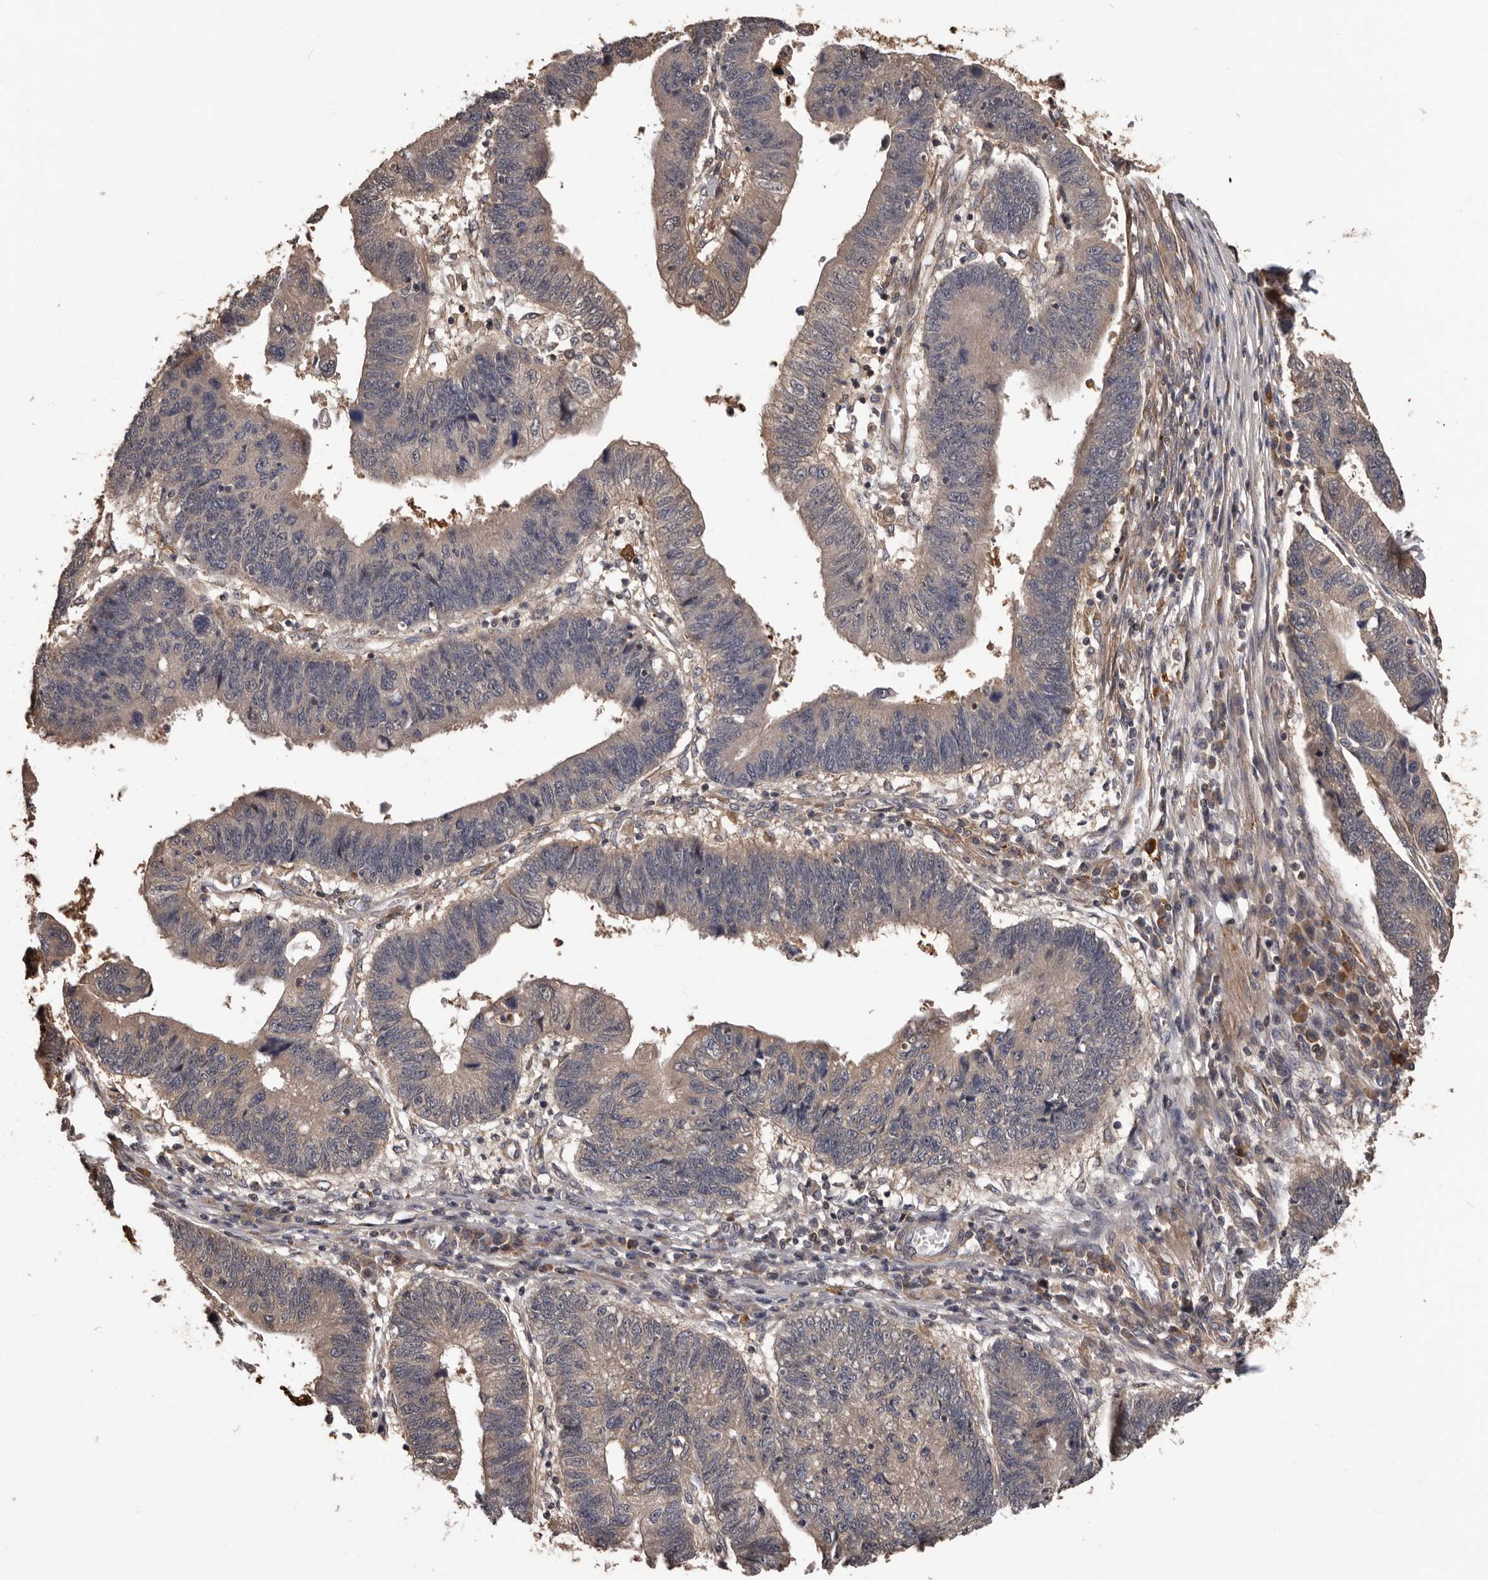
{"staining": {"intensity": "weak", "quantity": "25%-75%", "location": "cytoplasmic/membranous"}, "tissue": "stomach cancer", "cell_type": "Tumor cells", "image_type": "cancer", "snomed": [{"axis": "morphology", "description": "Adenocarcinoma, NOS"}, {"axis": "topography", "description": "Stomach"}], "caption": "Stomach adenocarcinoma tissue demonstrates weak cytoplasmic/membranous expression in about 25%-75% of tumor cells", "gene": "ADAMTS2", "patient": {"sex": "male", "age": 59}}